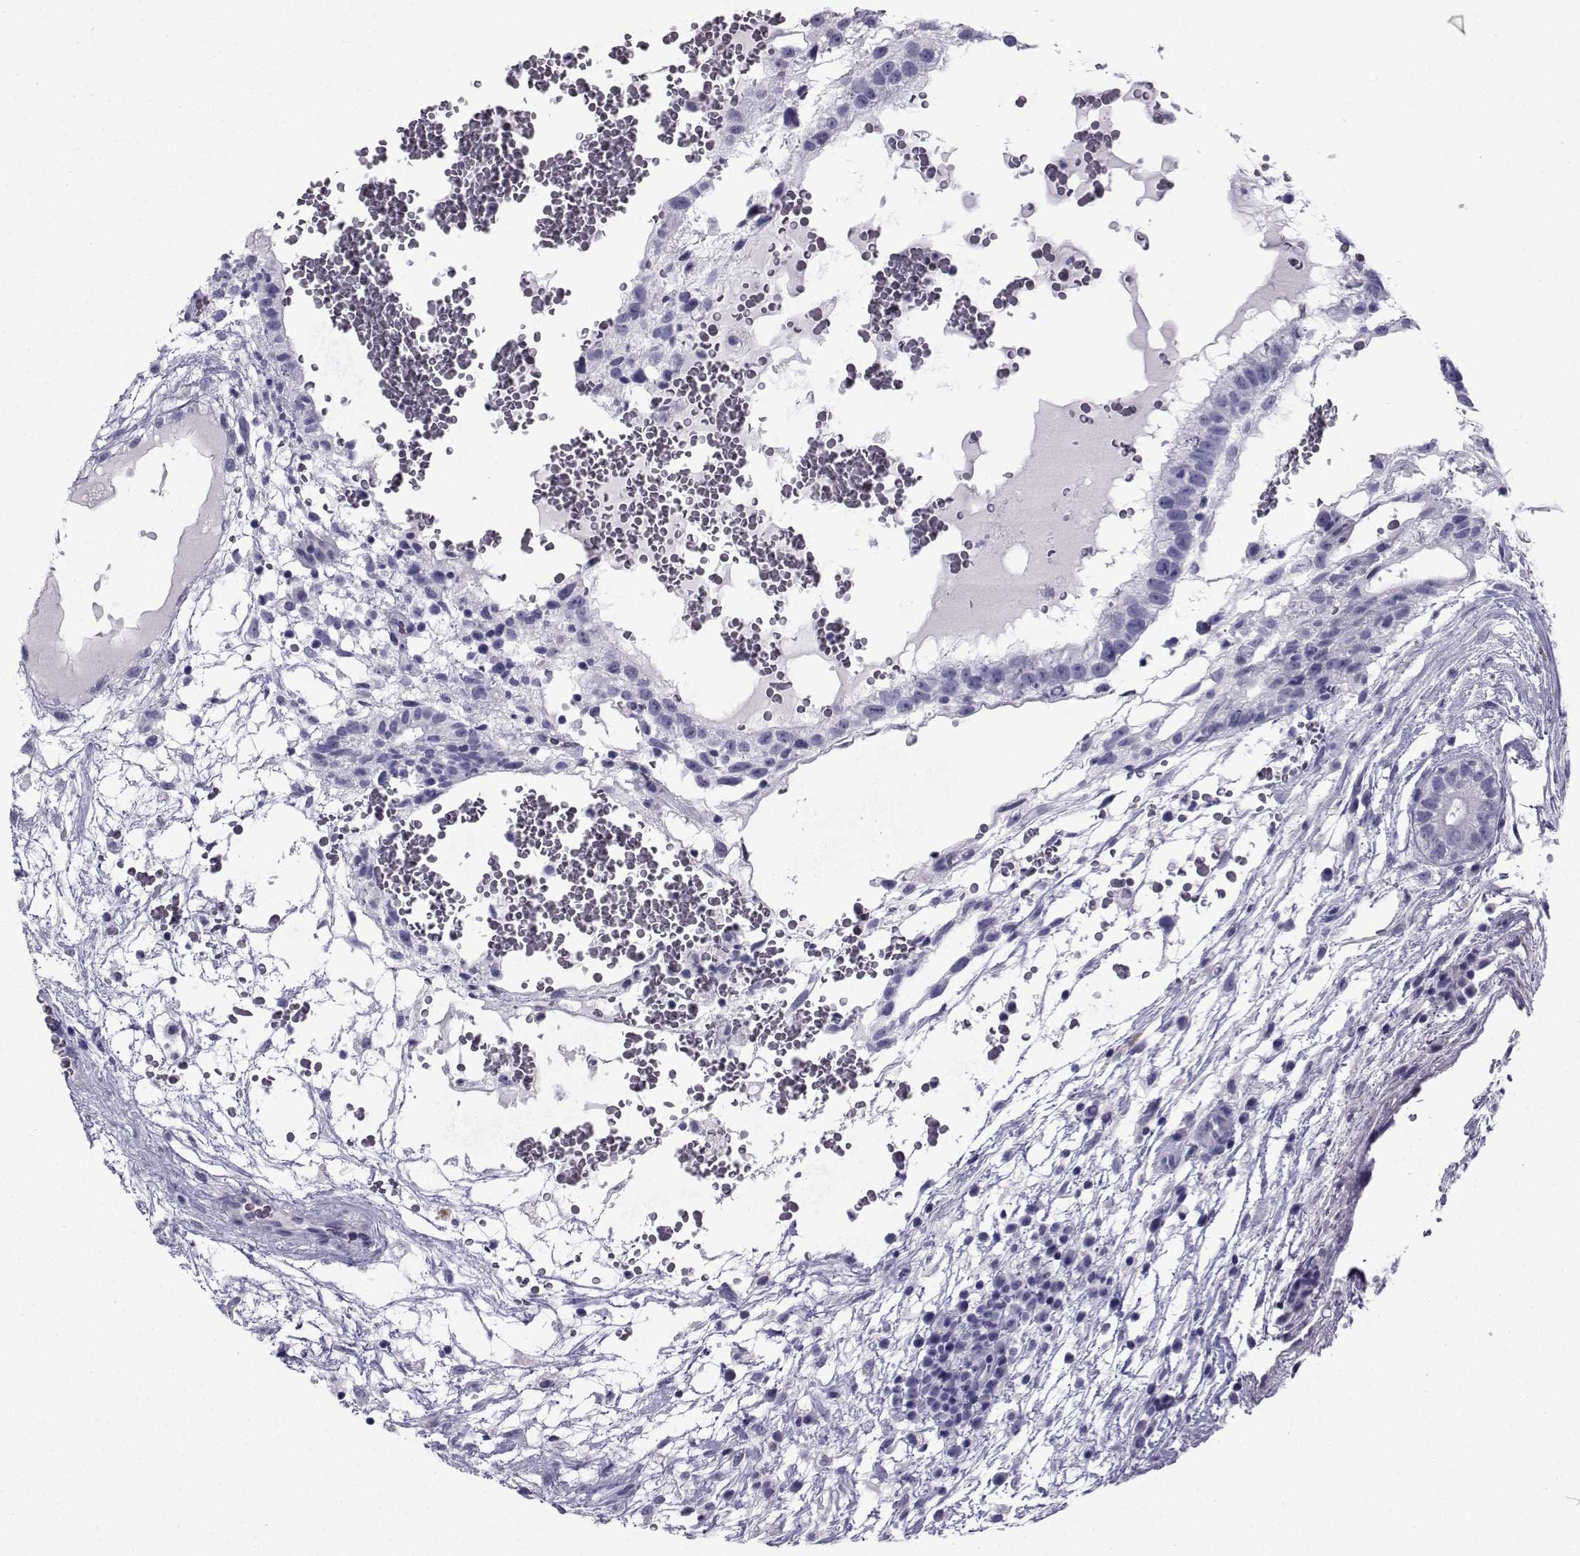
{"staining": {"intensity": "negative", "quantity": "none", "location": "none"}, "tissue": "testis cancer", "cell_type": "Tumor cells", "image_type": "cancer", "snomed": [{"axis": "morphology", "description": "Normal tissue, NOS"}, {"axis": "morphology", "description": "Carcinoma, Embryonal, NOS"}, {"axis": "topography", "description": "Testis"}], "caption": "Immunohistochemistry (IHC) image of neoplastic tissue: testis cancer (embryonal carcinoma) stained with DAB (3,3'-diaminobenzidine) shows no significant protein staining in tumor cells.", "gene": "SPANXD", "patient": {"sex": "male", "age": 32}}